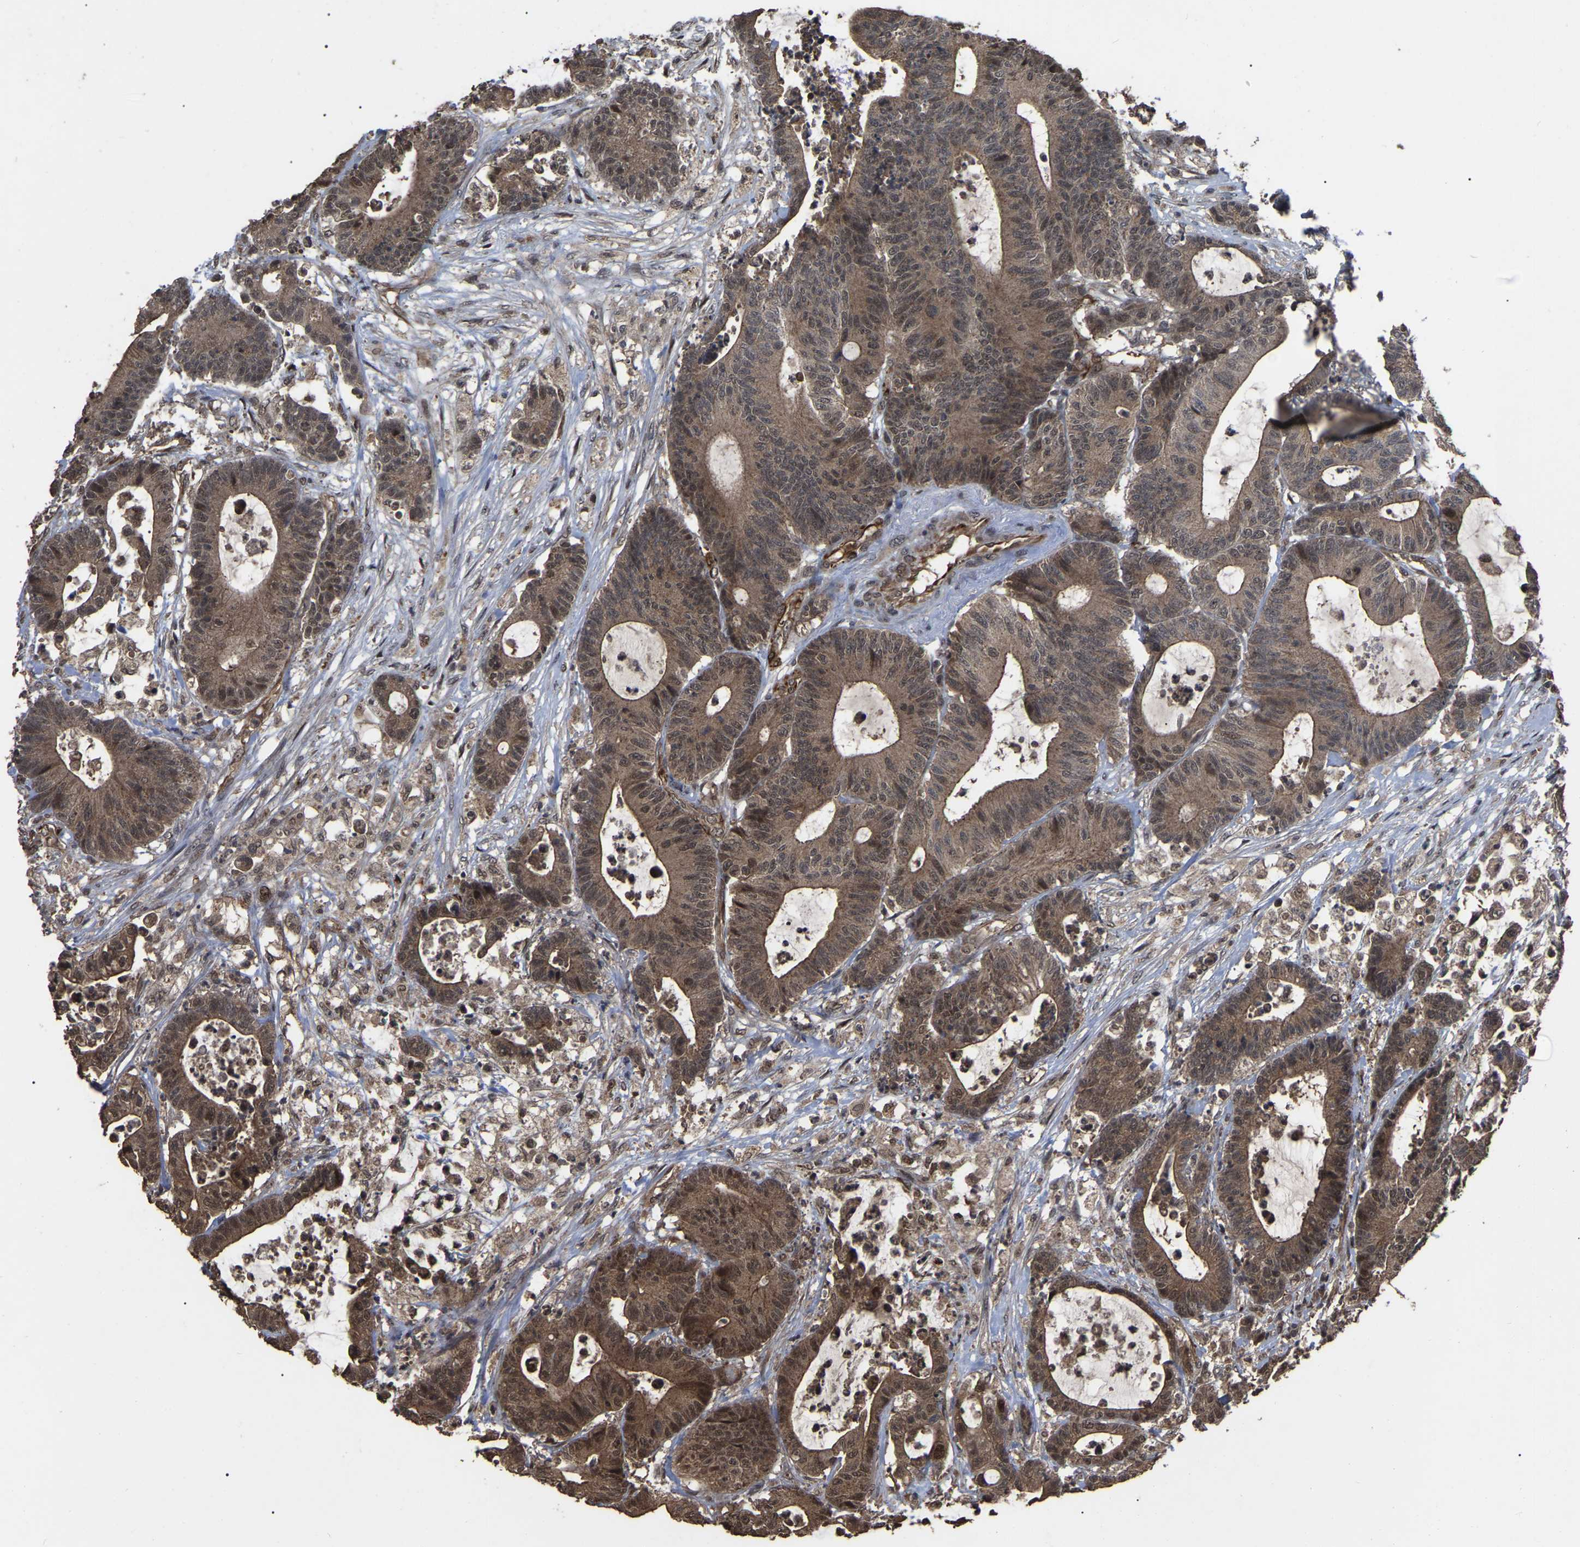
{"staining": {"intensity": "moderate", "quantity": ">75%", "location": "cytoplasmic/membranous"}, "tissue": "colorectal cancer", "cell_type": "Tumor cells", "image_type": "cancer", "snomed": [{"axis": "morphology", "description": "Adenocarcinoma, NOS"}, {"axis": "topography", "description": "Colon"}], "caption": "There is medium levels of moderate cytoplasmic/membranous expression in tumor cells of colorectal adenocarcinoma, as demonstrated by immunohistochemical staining (brown color).", "gene": "FAM161B", "patient": {"sex": "female", "age": 84}}